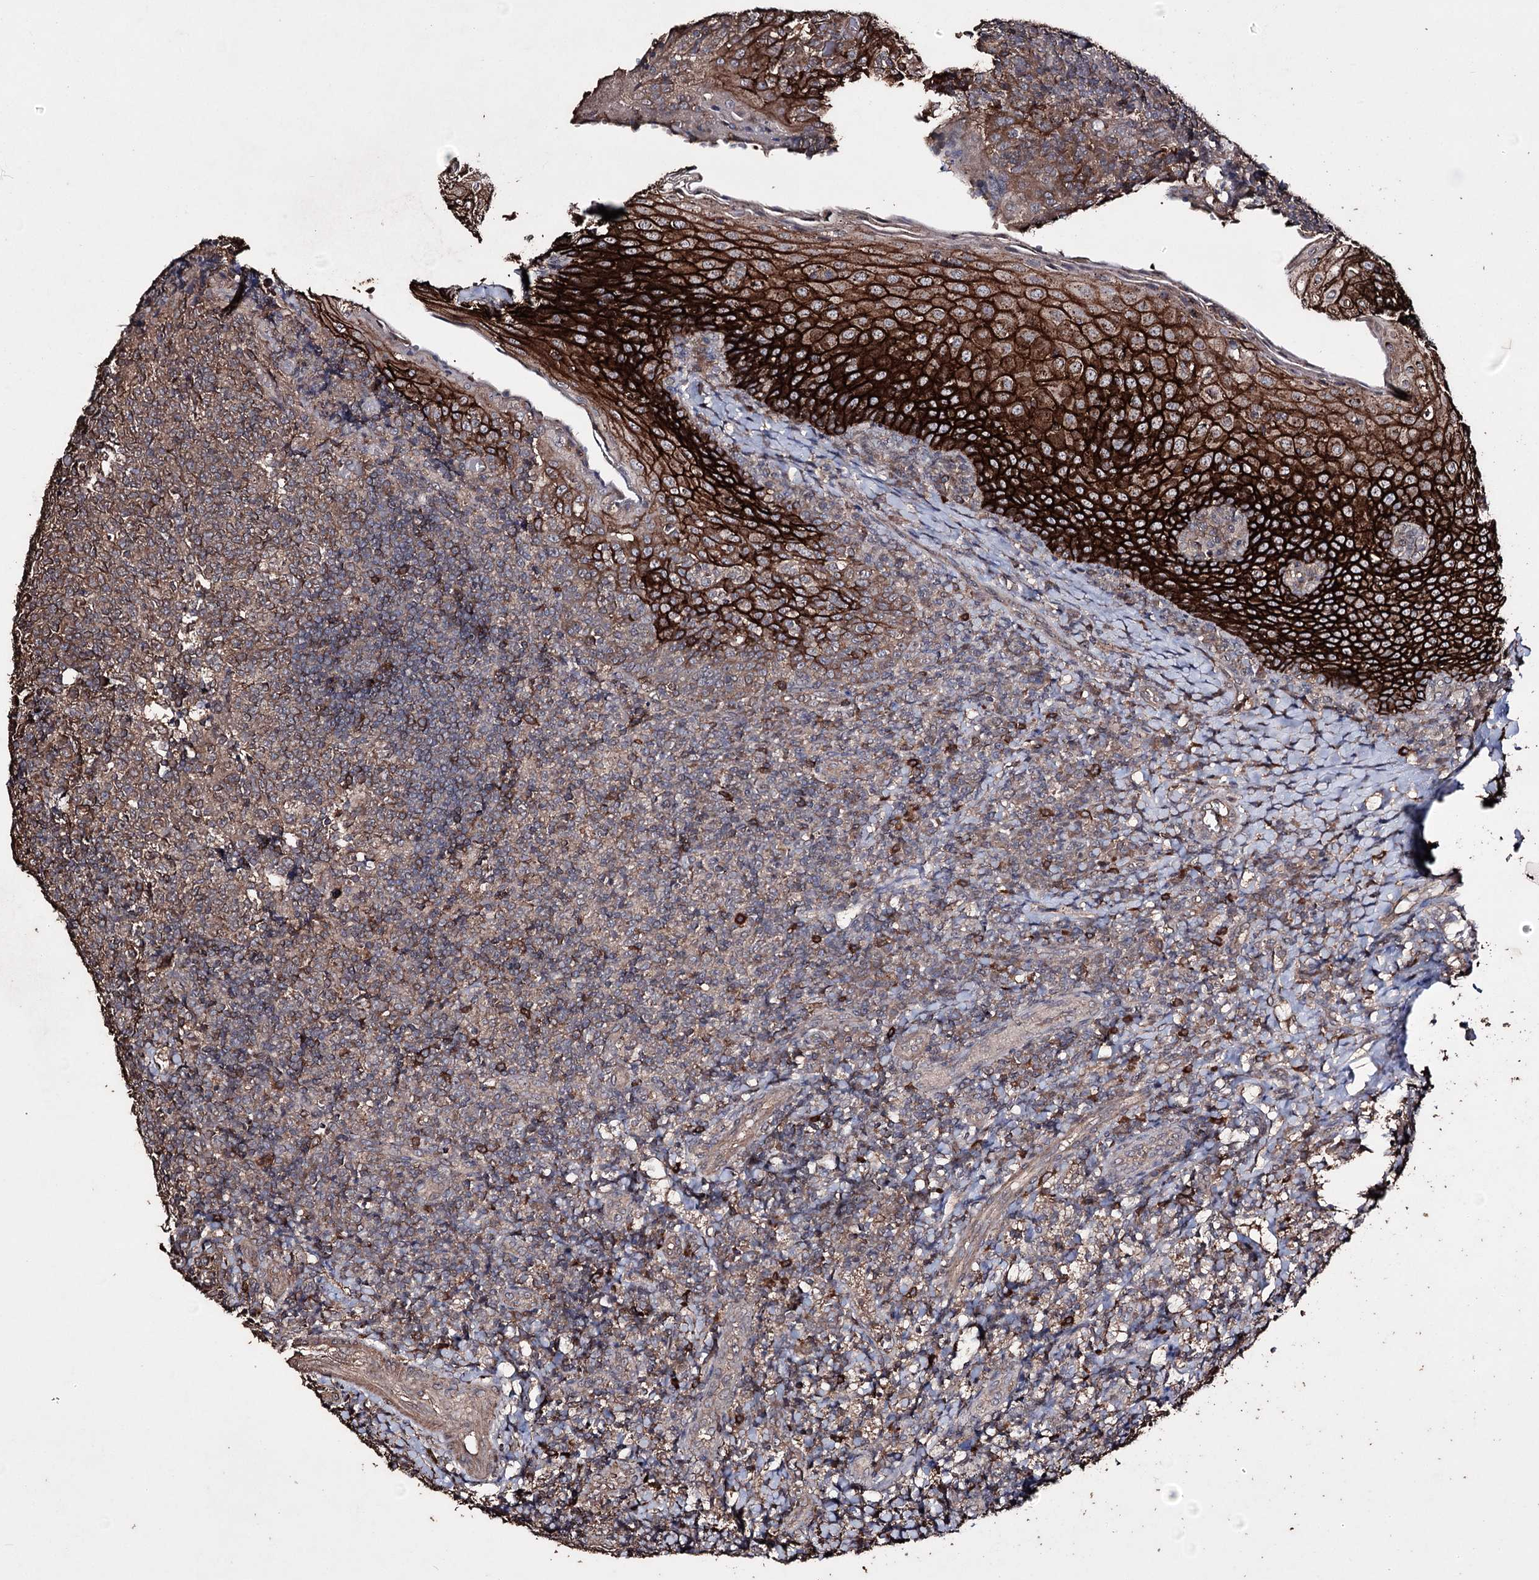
{"staining": {"intensity": "moderate", "quantity": "<25%", "location": "cytoplasmic/membranous"}, "tissue": "tonsil", "cell_type": "Germinal center cells", "image_type": "normal", "snomed": [{"axis": "morphology", "description": "Normal tissue, NOS"}, {"axis": "topography", "description": "Tonsil"}], "caption": "Immunohistochemical staining of unremarkable tonsil exhibits <25% levels of moderate cytoplasmic/membranous protein expression in approximately <25% of germinal center cells. (Brightfield microscopy of DAB IHC at high magnification).", "gene": "ZNF662", "patient": {"sex": "female", "age": 19}}